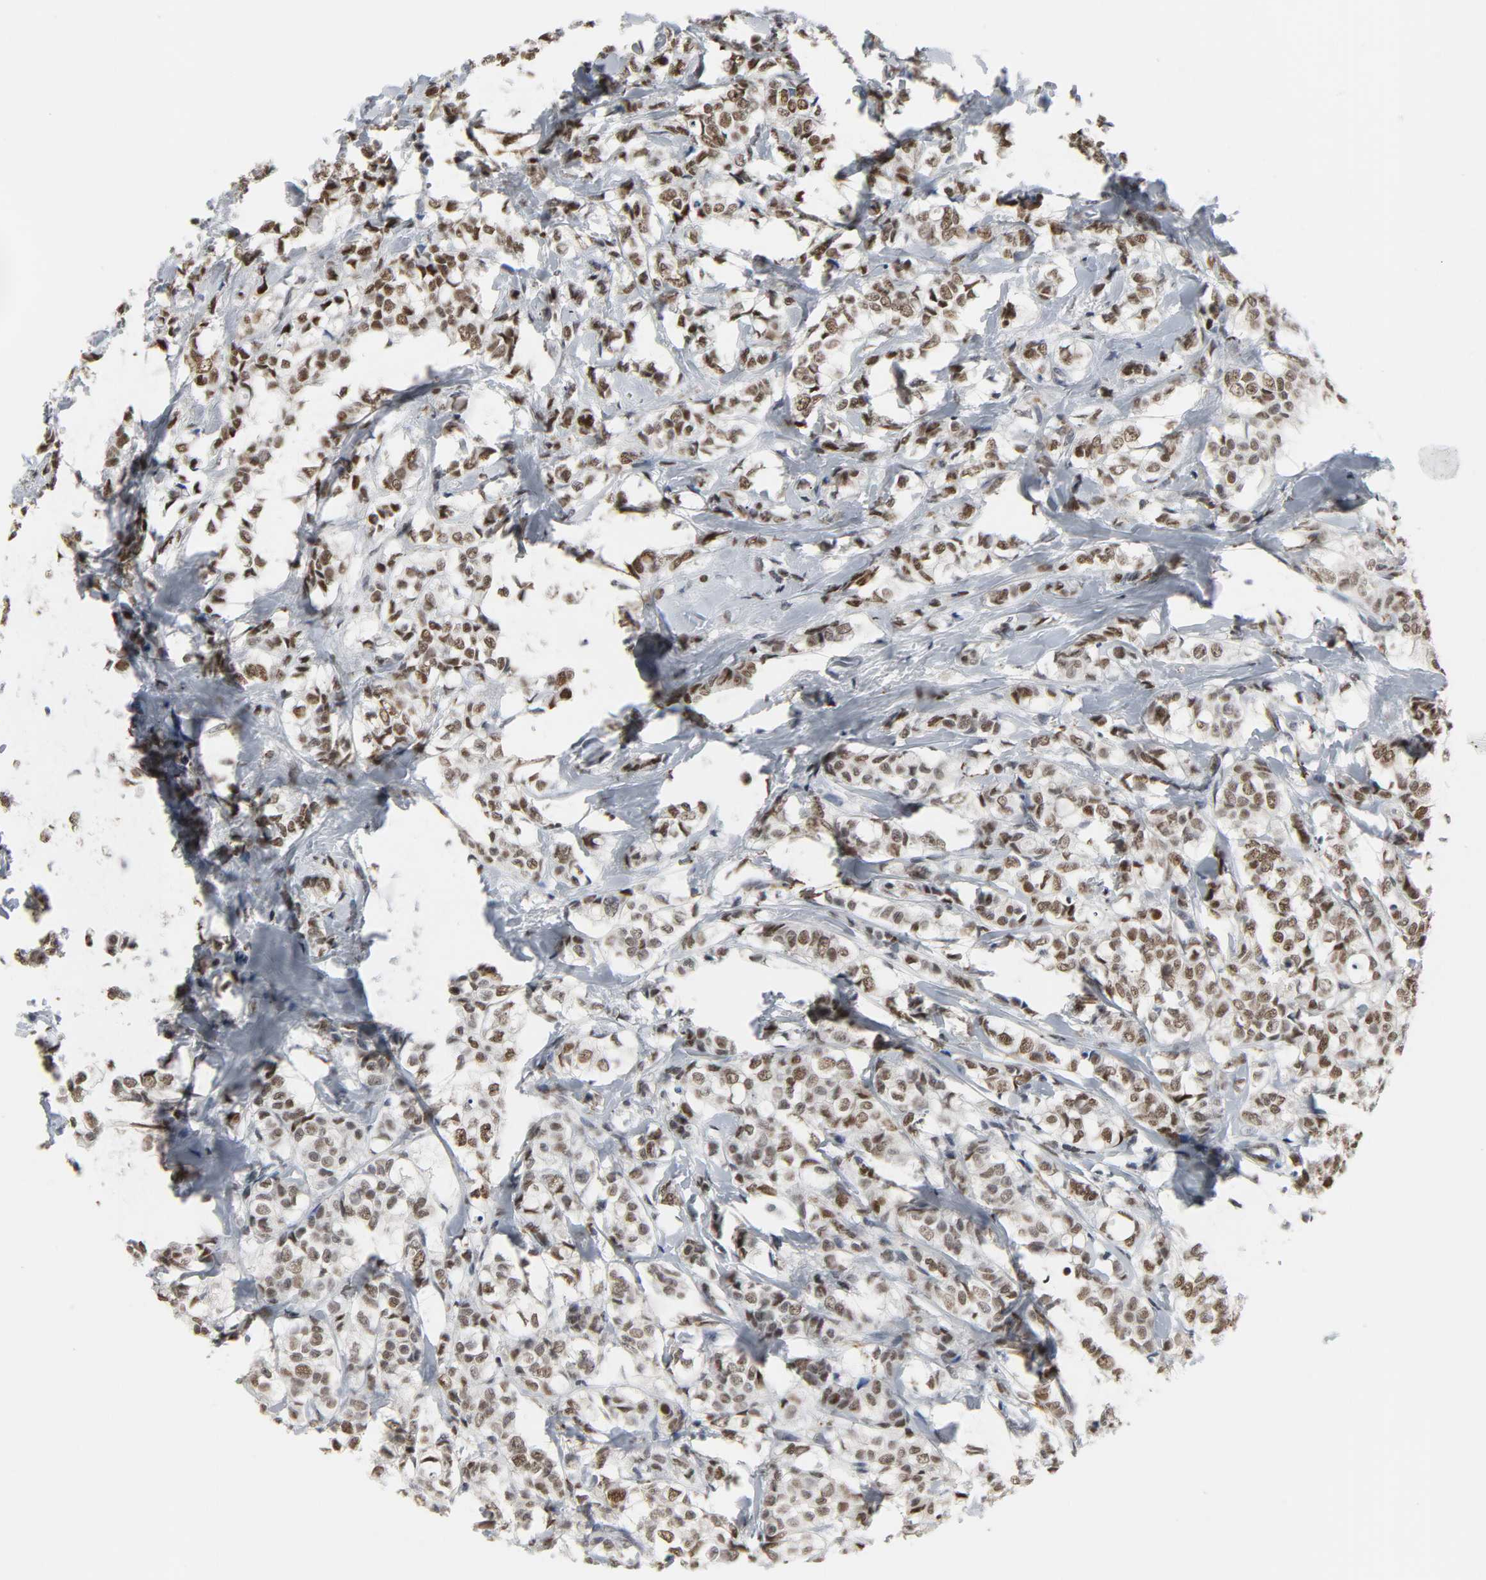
{"staining": {"intensity": "moderate", "quantity": ">75%", "location": "nuclear"}, "tissue": "breast cancer", "cell_type": "Tumor cells", "image_type": "cancer", "snomed": [{"axis": "morphology", "description": "Lobular carcinoma"}, {"axis": "topography", "description": "Breast"}], "caption": "Immunohistochemical staining of breast cancer (lobular carcinoma) shows medium levels of moderate nuclear expression in approximately >75% of tumor cells.", "gene": "DAZAP1", "patient": {"sex": "female", "age": 60}}